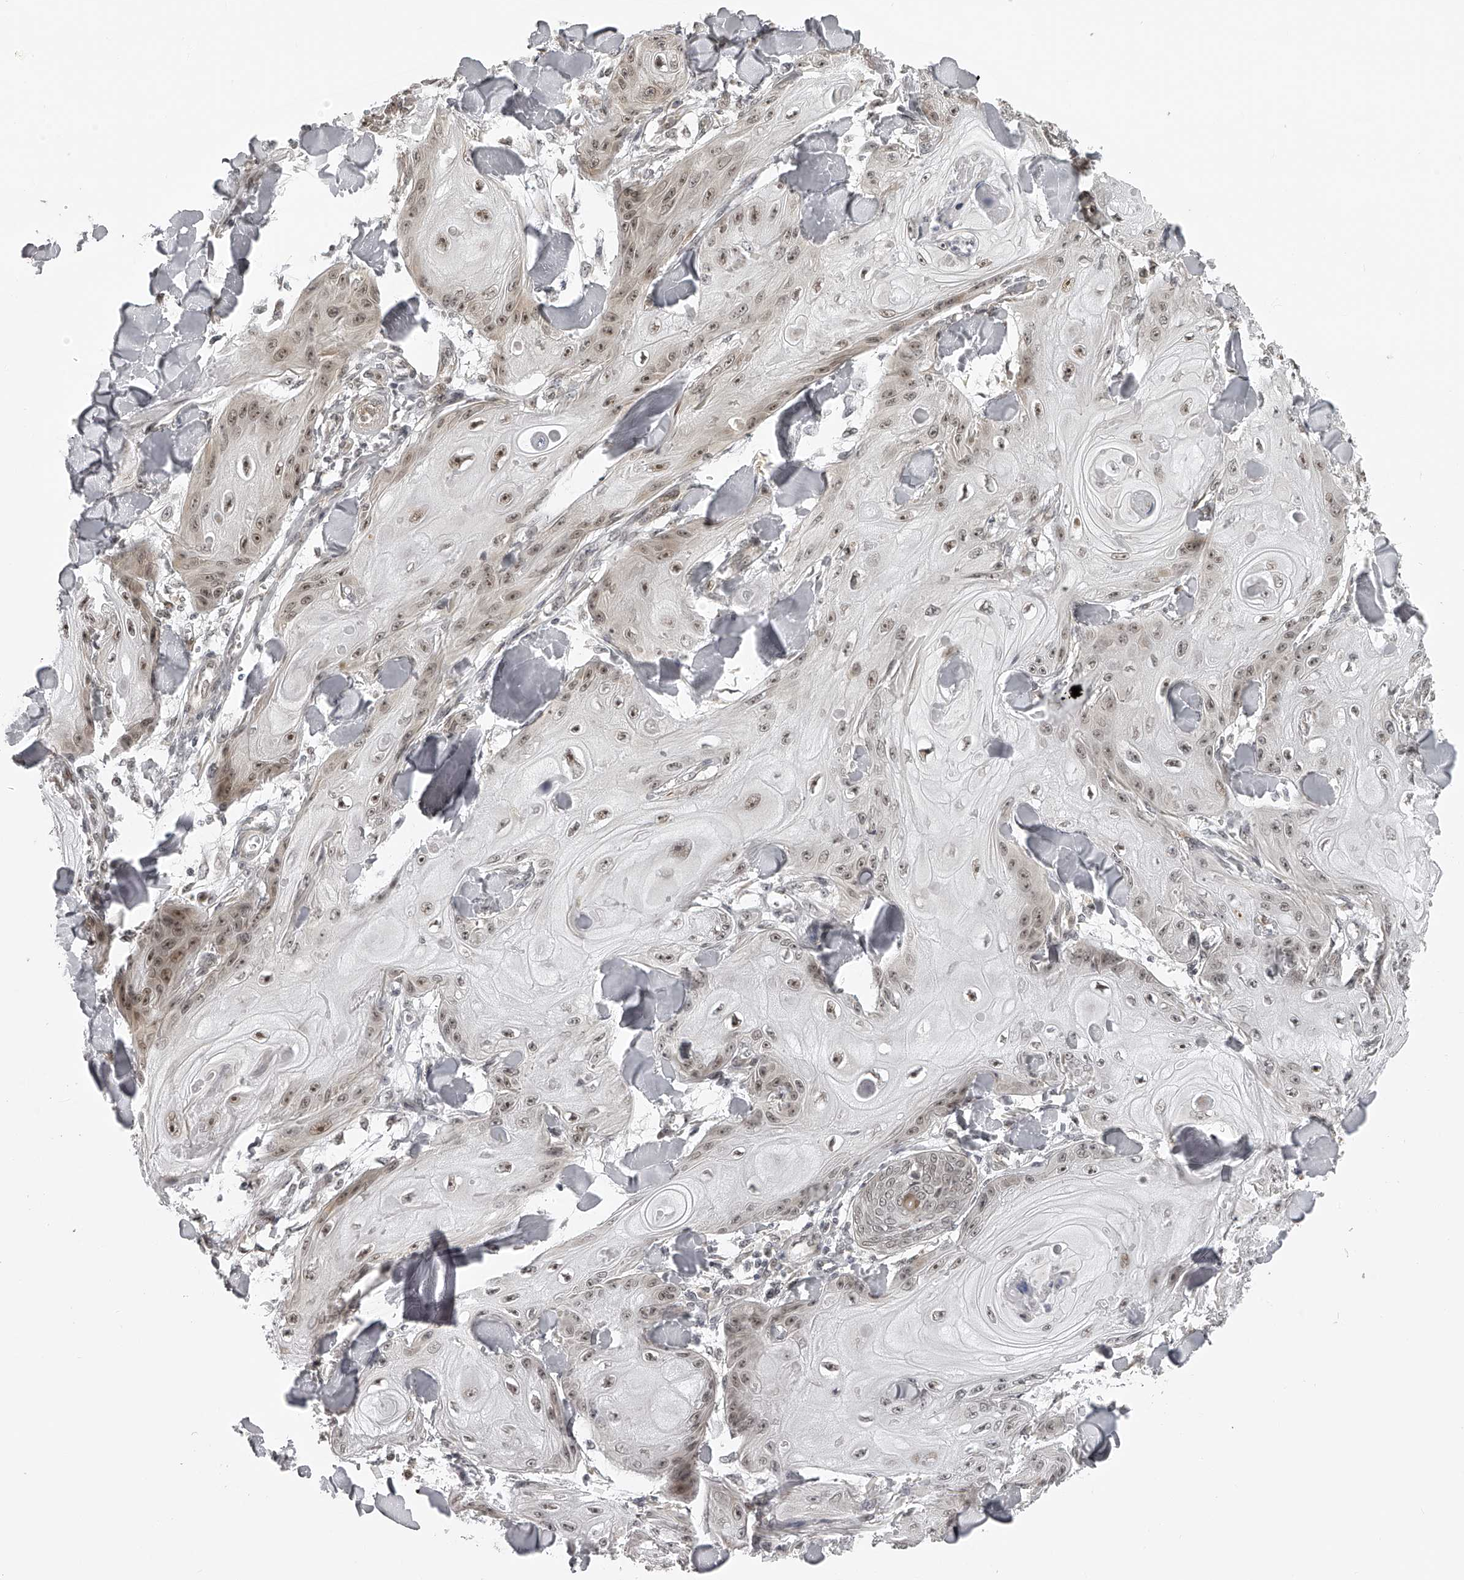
{"staining": {"intensity": "weak", "quantity": ">75%", "location": "nuclear"}, "tissue": "skin cancer", "cell_type": "Tumor cells", "image_type": "cancer", "snomed": [{"axis": "morphology", "description": "Squamous cell carcinoma, NOS"}, {"axis": "topography", "description": "Skin"}], "caption": "A brown stain labels weak nuclear positivity of a protein in skin squamous cell carcinoma tumor cells. (DAB (3,3'-diaminobenzidine) IHC with brightfield microscopy, high magnification).", "gene": "ODF2L", "patient": {"sex": "male", "age": 74}}